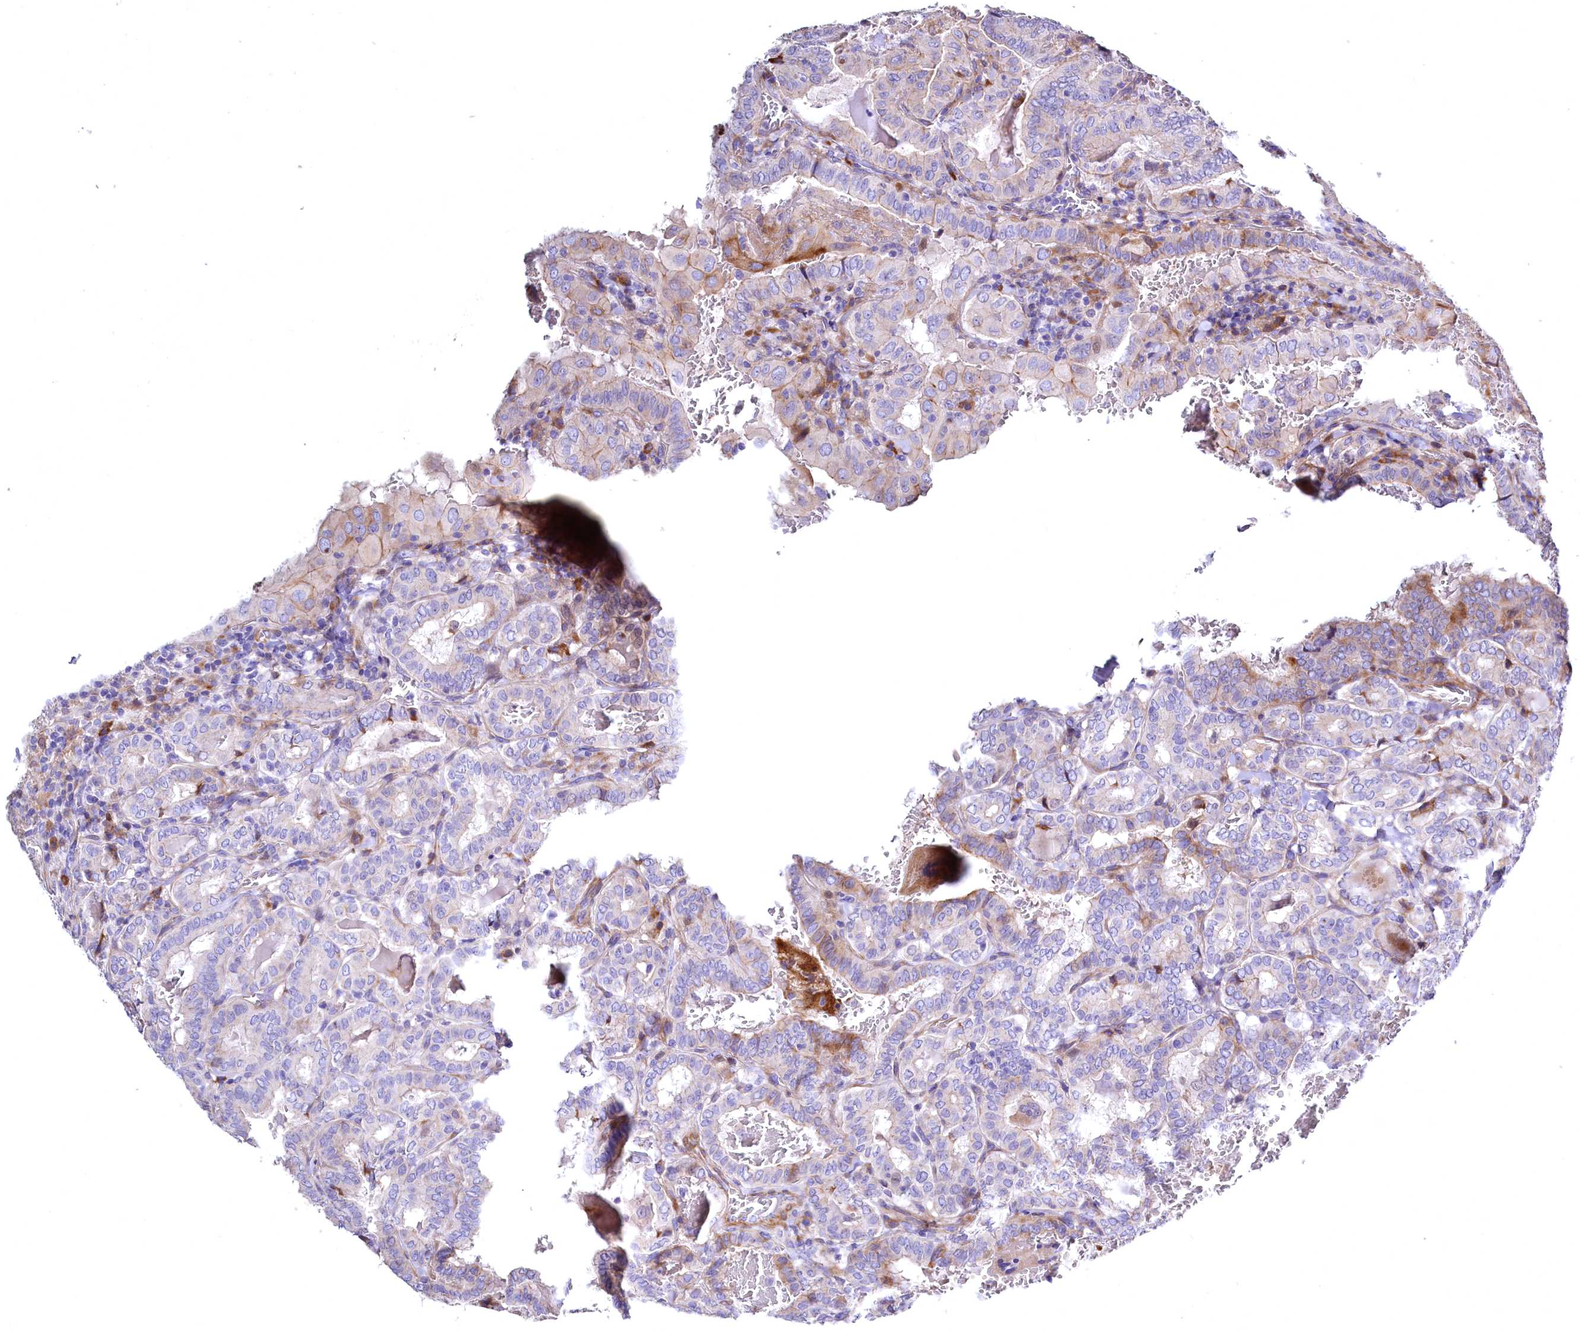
{"staining": {"intensity": "weak", "quantity": "<25%", "location": "cytoplasmic/membranous"}, "tissue": "thyroid cancer", "cell_type": "Tumor cells", "image_type": "cancer", "snomed": [{"axis": "morphology", "description": "Papillary adenocarcinoma, NOS"}, {"axis": "topography", "description": "Thyroid gland"}], "caption": "Thyroid cancer was stained to show a protein in brown. There is no significant staining in tumor cells. (DAB immunohistochemistry, high magnification).", "gene": "WNT8A", "patient": {"sex": "female", "age": 72}}